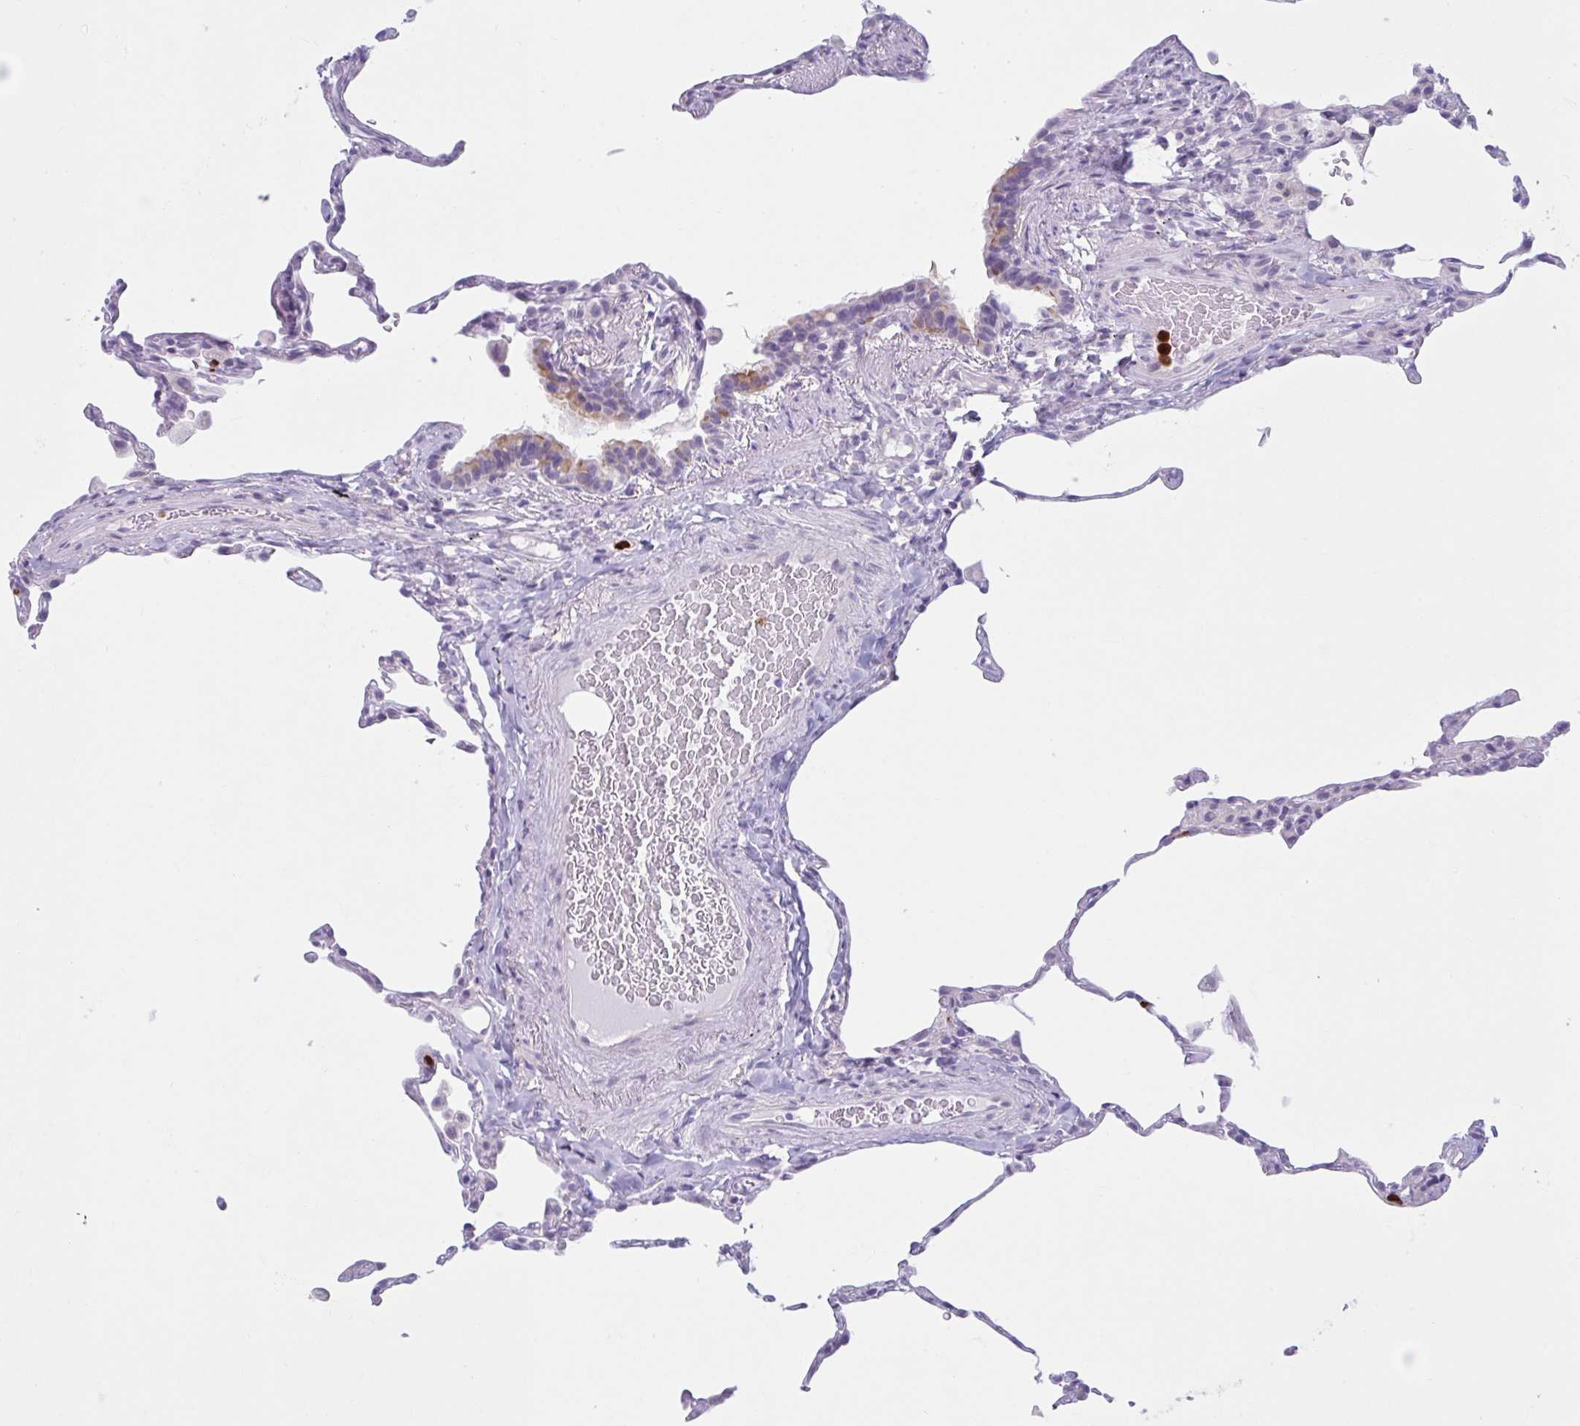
{"staining": {"intensity": "strong", "quantity": "<25%", "location": "cytoplasmic/membranous"}, "tissue": "lung", "cell_type": "Alveolar cells", "image_type": "normal", "snomed": [{"axis": "morphology", "description": "Normal tissue, NOS"}, {"axis": "topography", "description": "Lung"}], "caption": "Alveolar cells exhibit strong cytoplasmic/membranous expression in approximately <25% of cells in unremarkable lung.", "gene": "CEP120", "patient": {"sex": "female", "age": 57}}